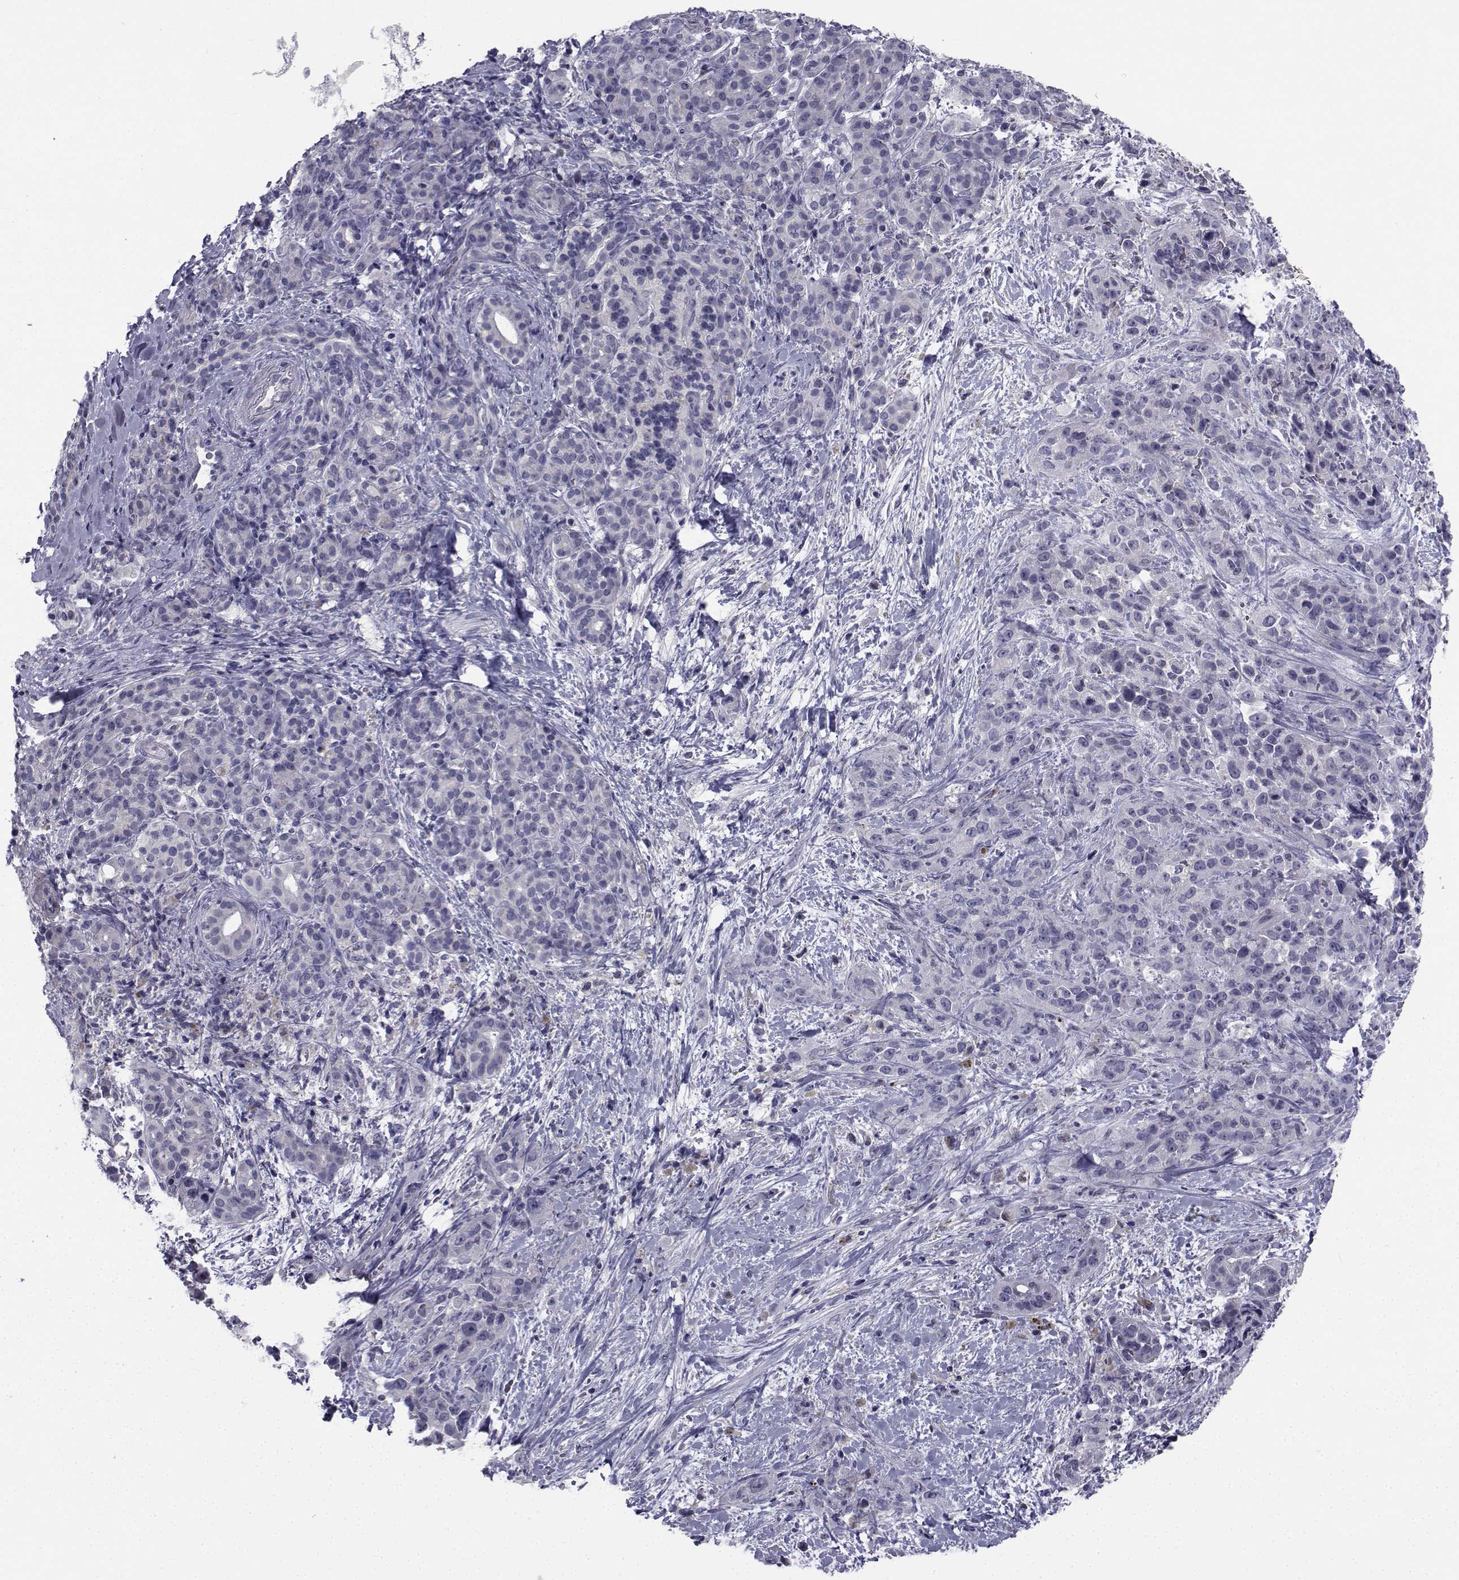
{"staining": {"intensity": "negative", "quantity": "none", "location": "none"}, "tissue": "pancreatic cancer", "cell_type": "Tumor cells", "image_type": "cancer", "snomed": [{"axis": "morphology", "description": "Adenocarcinoma, NOS"}, {"axis": "topography", "description": "Pancreas"}], "caption": "DAB immunohistochemical staining of human pancreatic cancer (adenocarcinoma) demonstrates no significant expression in tumor cells. (Stains: DAB IHC with hematoxylin counter stain, Microscopy: brightfield microscopy at high magnification).", "gene": "CHRNA1", "patient": {"sex": "male", "age": 44}}